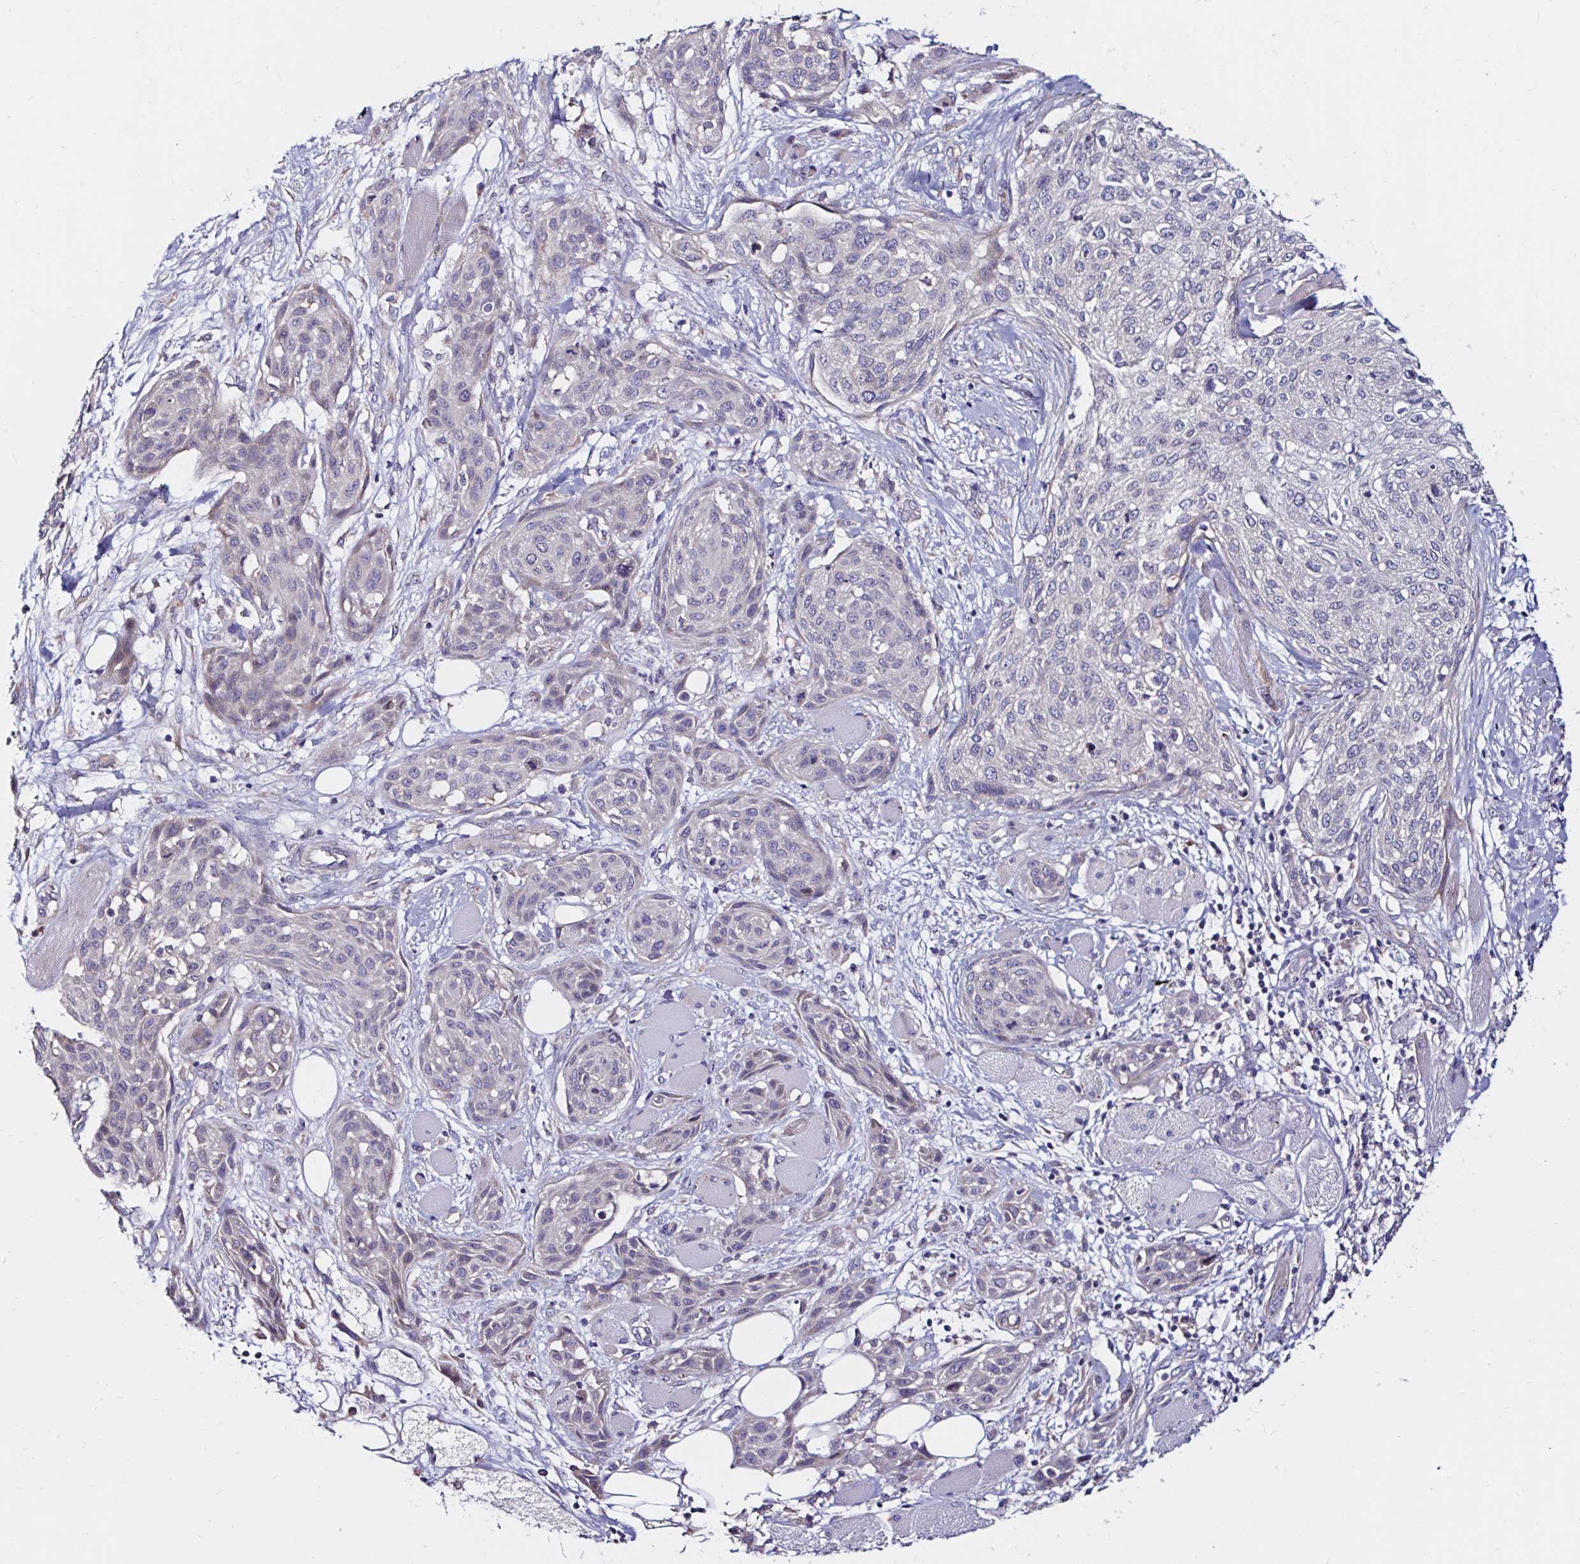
{"staining": {"intensity": "negative", "quantity": "none", "location": "none"}, "tissue": "skin cancer", "cell_type": "Tumor cells", "image_type": "cancer", "snomed": [{"axis": "morphology", "description": "Squamous cell carcinoma, NOS"}, {"axis": "topography", "description": "Skin"}], "caption": "A micrograph of skin cancer stained for a protein shows no brown staining in tumor cells. (DAB (3,3'-diaminobenzidine) IHC with hematoxylin counter stain).", "gene": "VSIG2", "patient": {"sex": "female", "age": 87}}